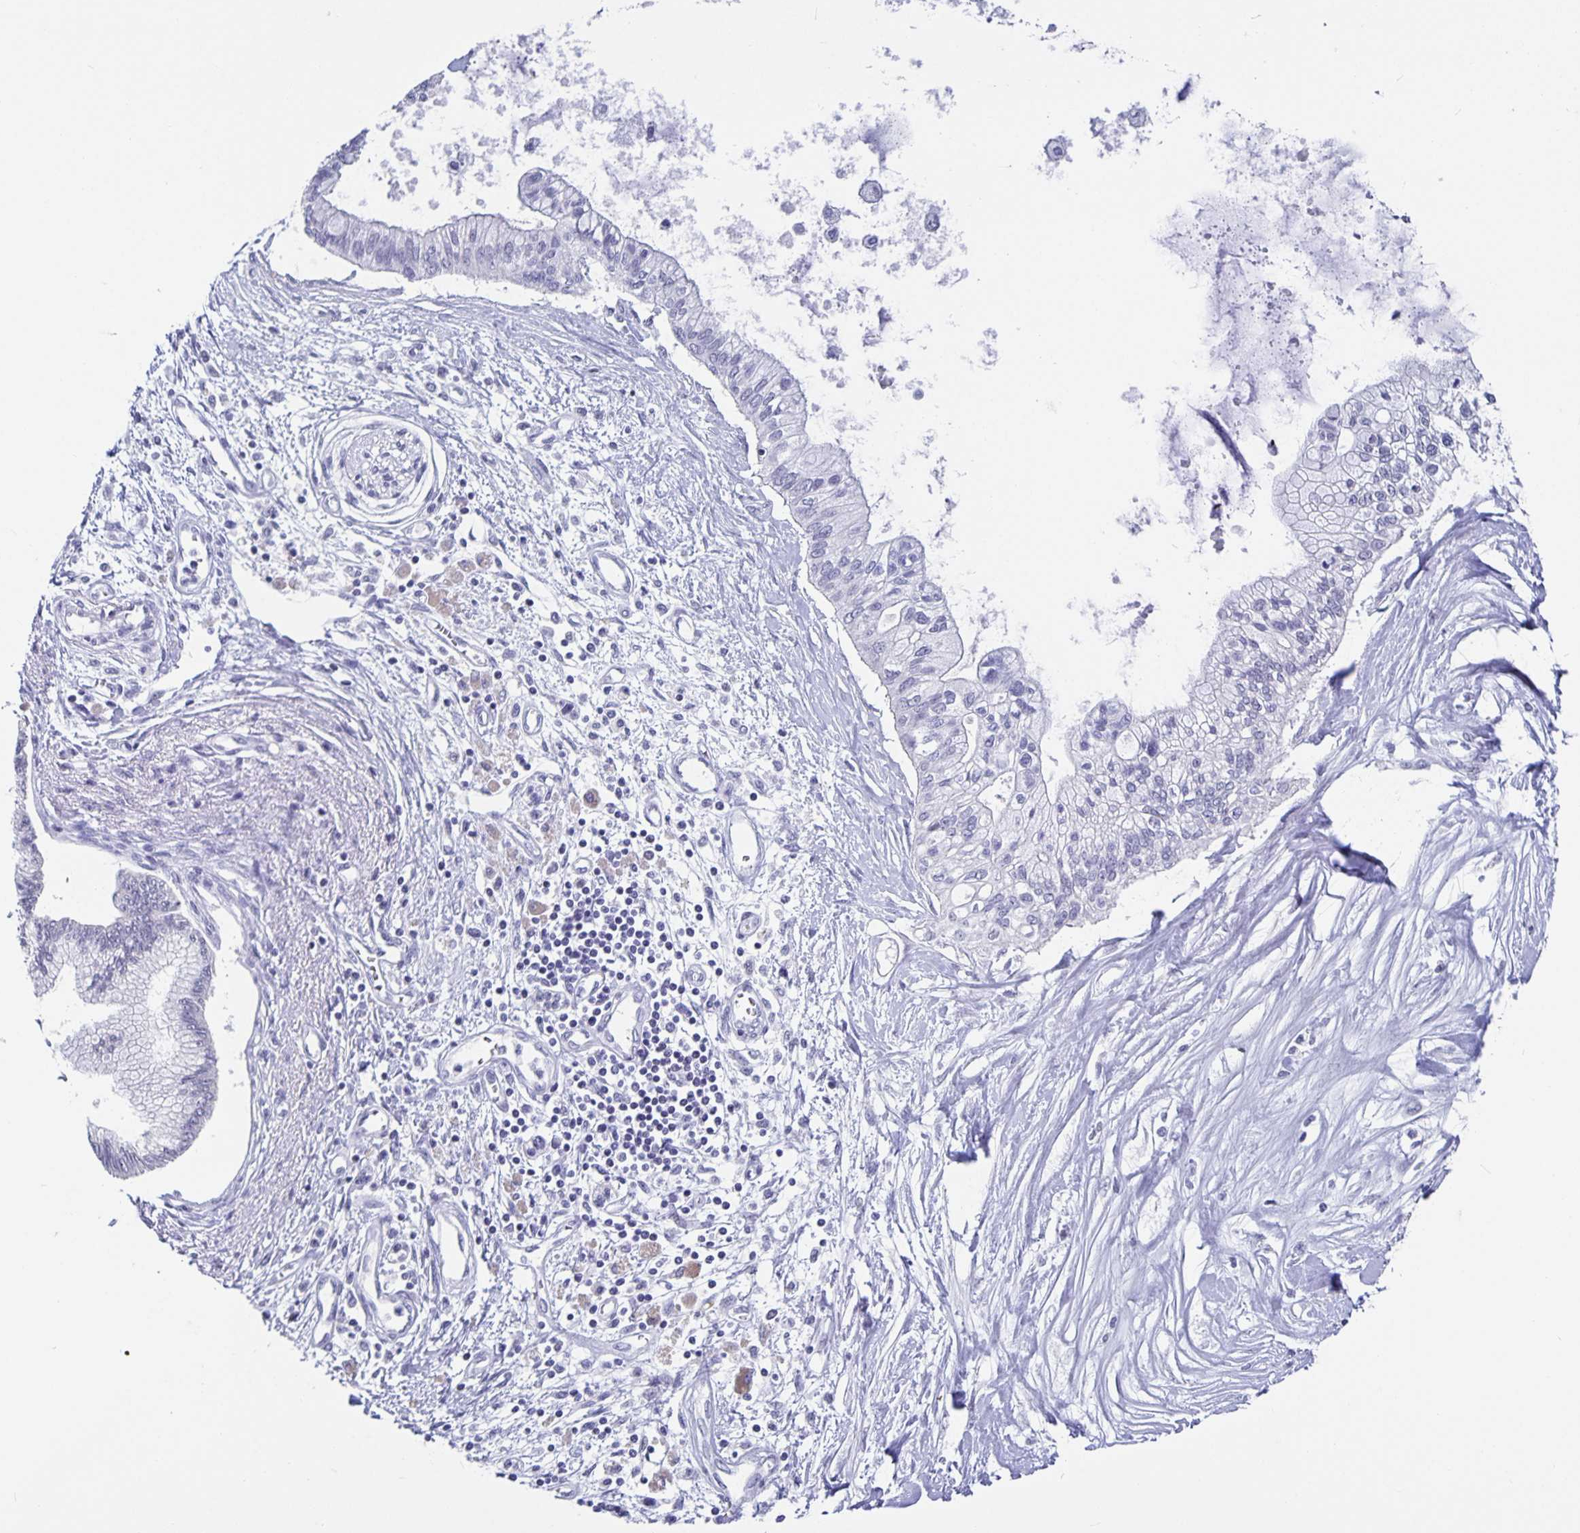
{"staining": {"intensity": "negative", "quantity": "none", "location": "none"}, "tissue": "pancreatic cancer", "cell_type": "Tumor cells", "image_type": "cancer", "snomed": [{"axis": "morphology", "description": "Adenocarcinoma, NOS"}, {"axis": "topography", "description": "Pancreas"}], "caption": "A micrograph of human pancreatic cancer is negative for staining in tumor cells.", "gene": "OLIG2", "patient": {"sex": "female", "age": 77}}